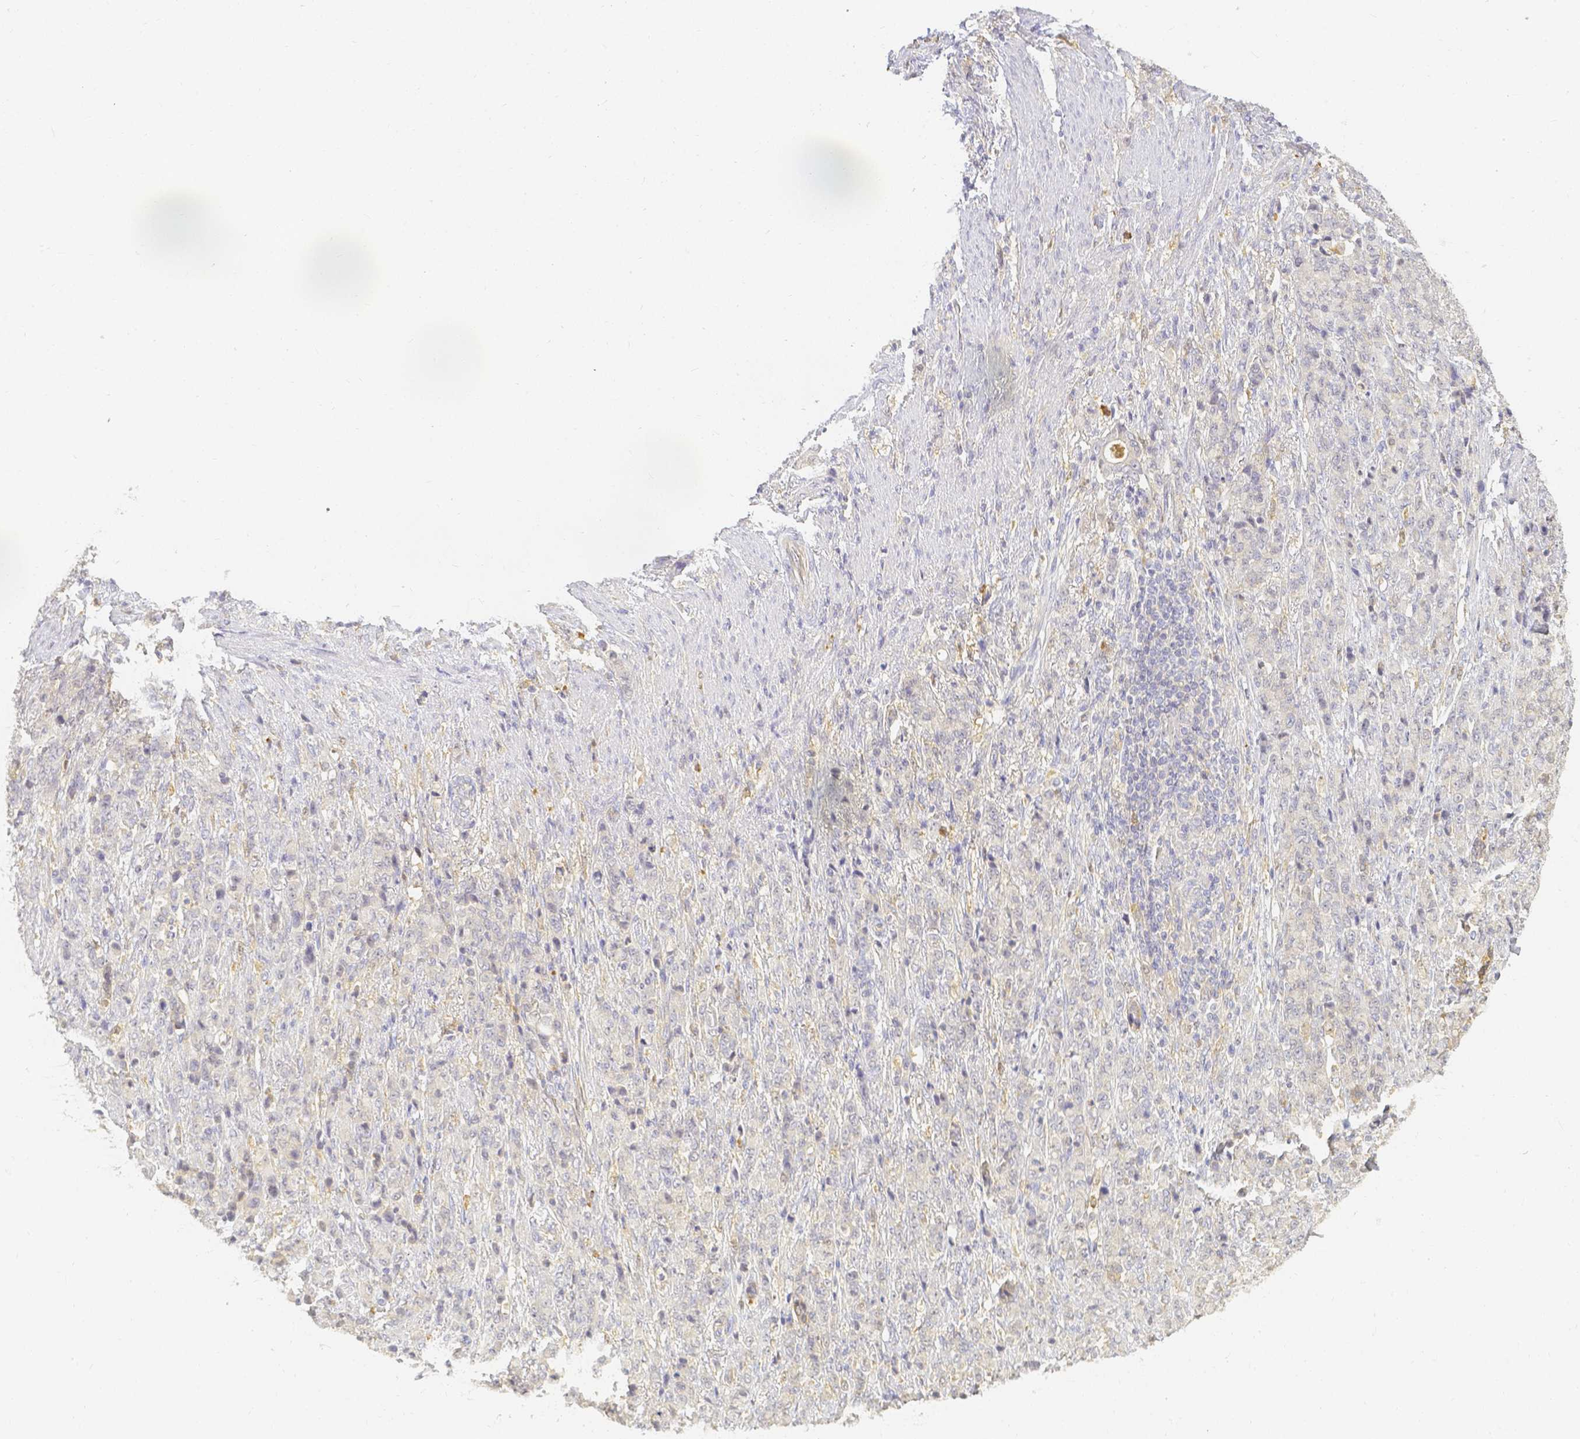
{"staining": {"intensity": "negative", "quantity": "none", "location": "none"}, "tissue": "stomach cancer", "cell_type": "Tumor cells", "image_type": "cancer", "snomed": [{"axis": "morphology", "description": "Adenocarcinoma, NOS"}, {"axis": "topography", "description": "Stomach"}], "caption": "IHC of adenocarcinoma (stomach) shows no positivity in tumor cells.", "gene": "KCNH1", "patient": {"sex": "female", "age": 79}}